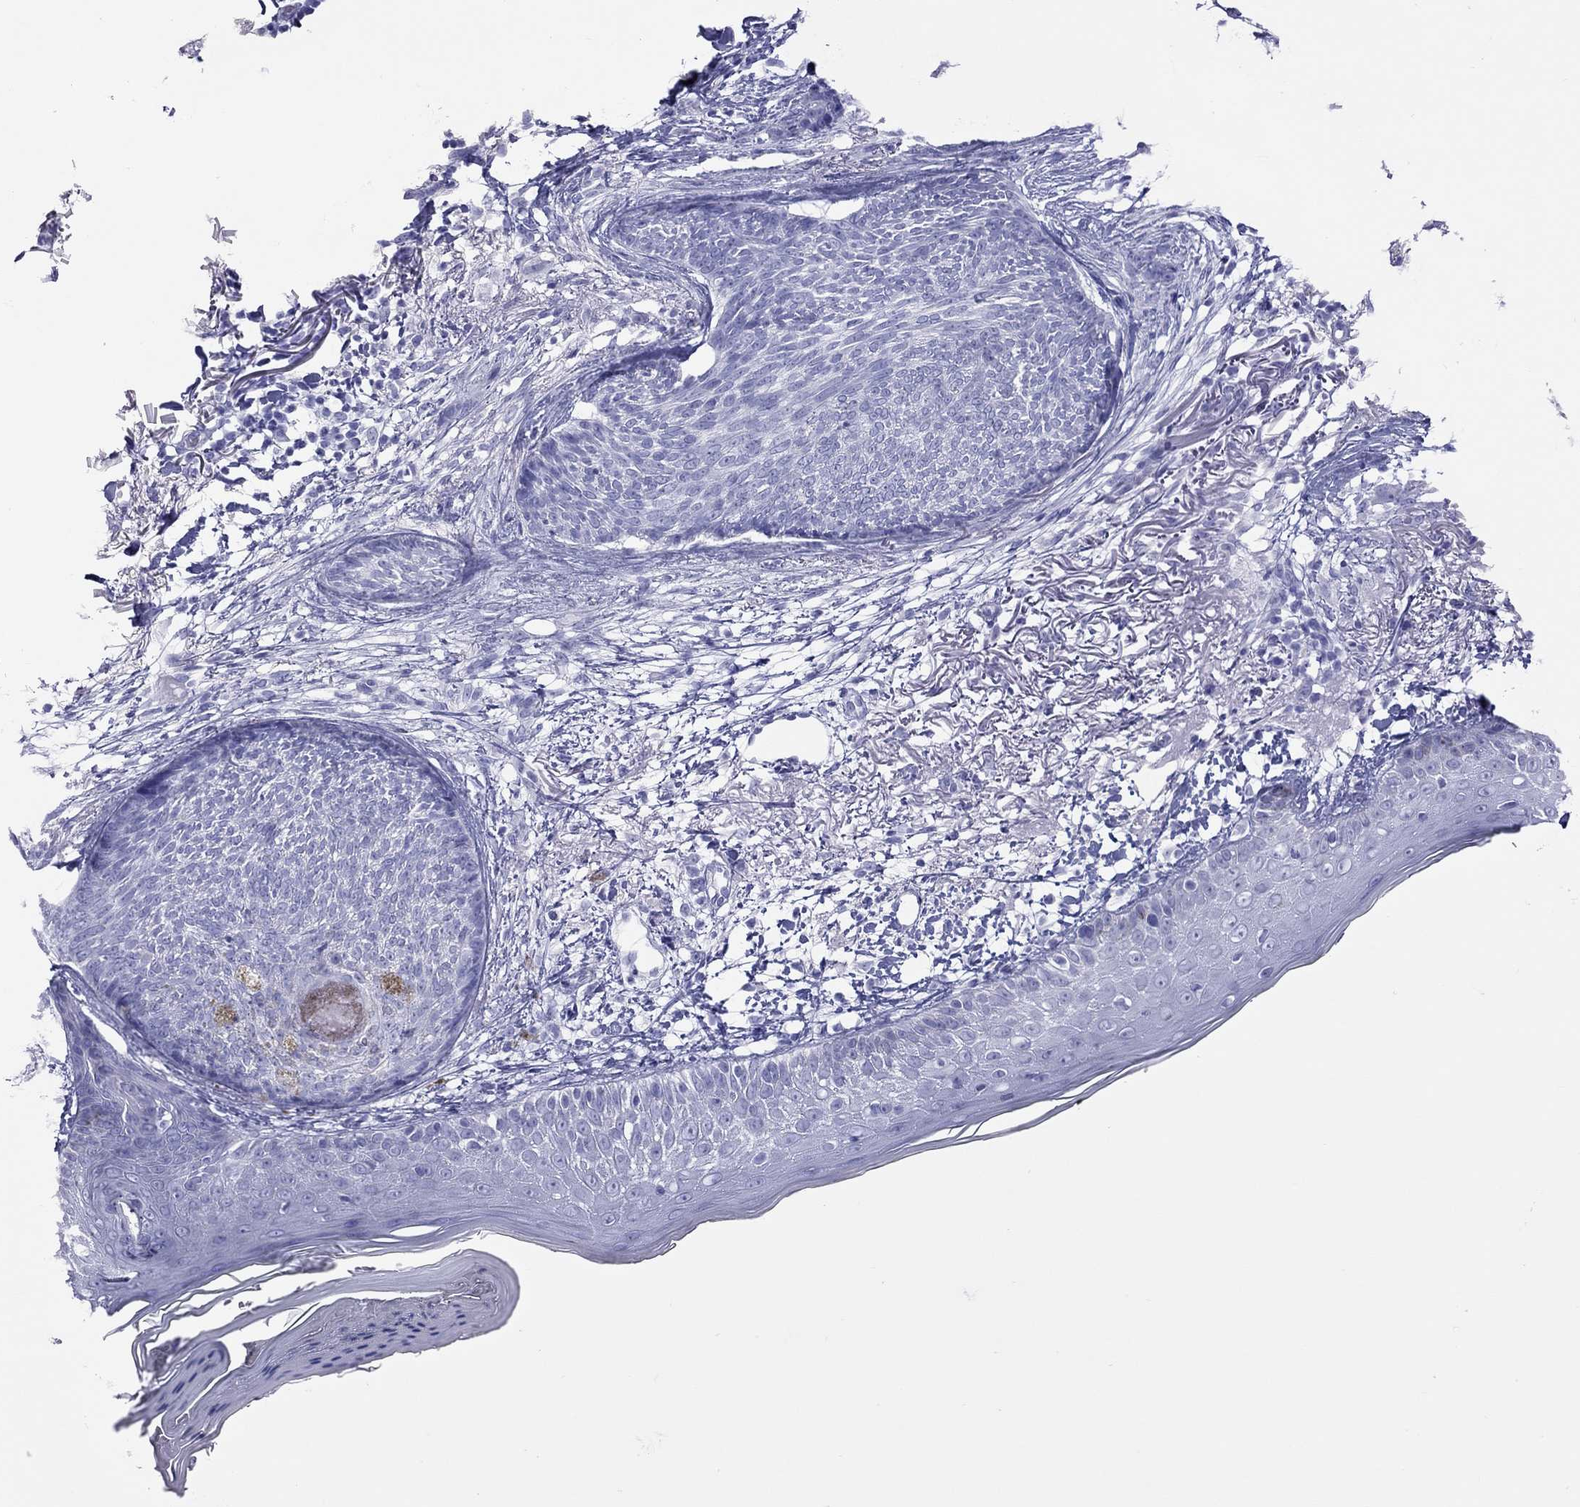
{"staining": {"intensity": "negative", "quantity": "none", "location": "none"}, "tissue": "skin cancer", "cell_type": "Tumor cells", "image_type": "cancer", "snomed": [{"axis": "morphology", "description": "Normal tissue, NOS"}, {"axis": "morphology", "description": "Basal cell carcinoma"}, {"axis": "topography", "description": "Skin"}], "caption": "High magnification brightfield microscopy of skin cancer (basal cell carcinoma) stained with DAB (brown) and counterstained with hematoxylin (blue): tumor cells show no significant staining.", "gene": "STAG3", "patient": {"sex": "male", "age": 84}}